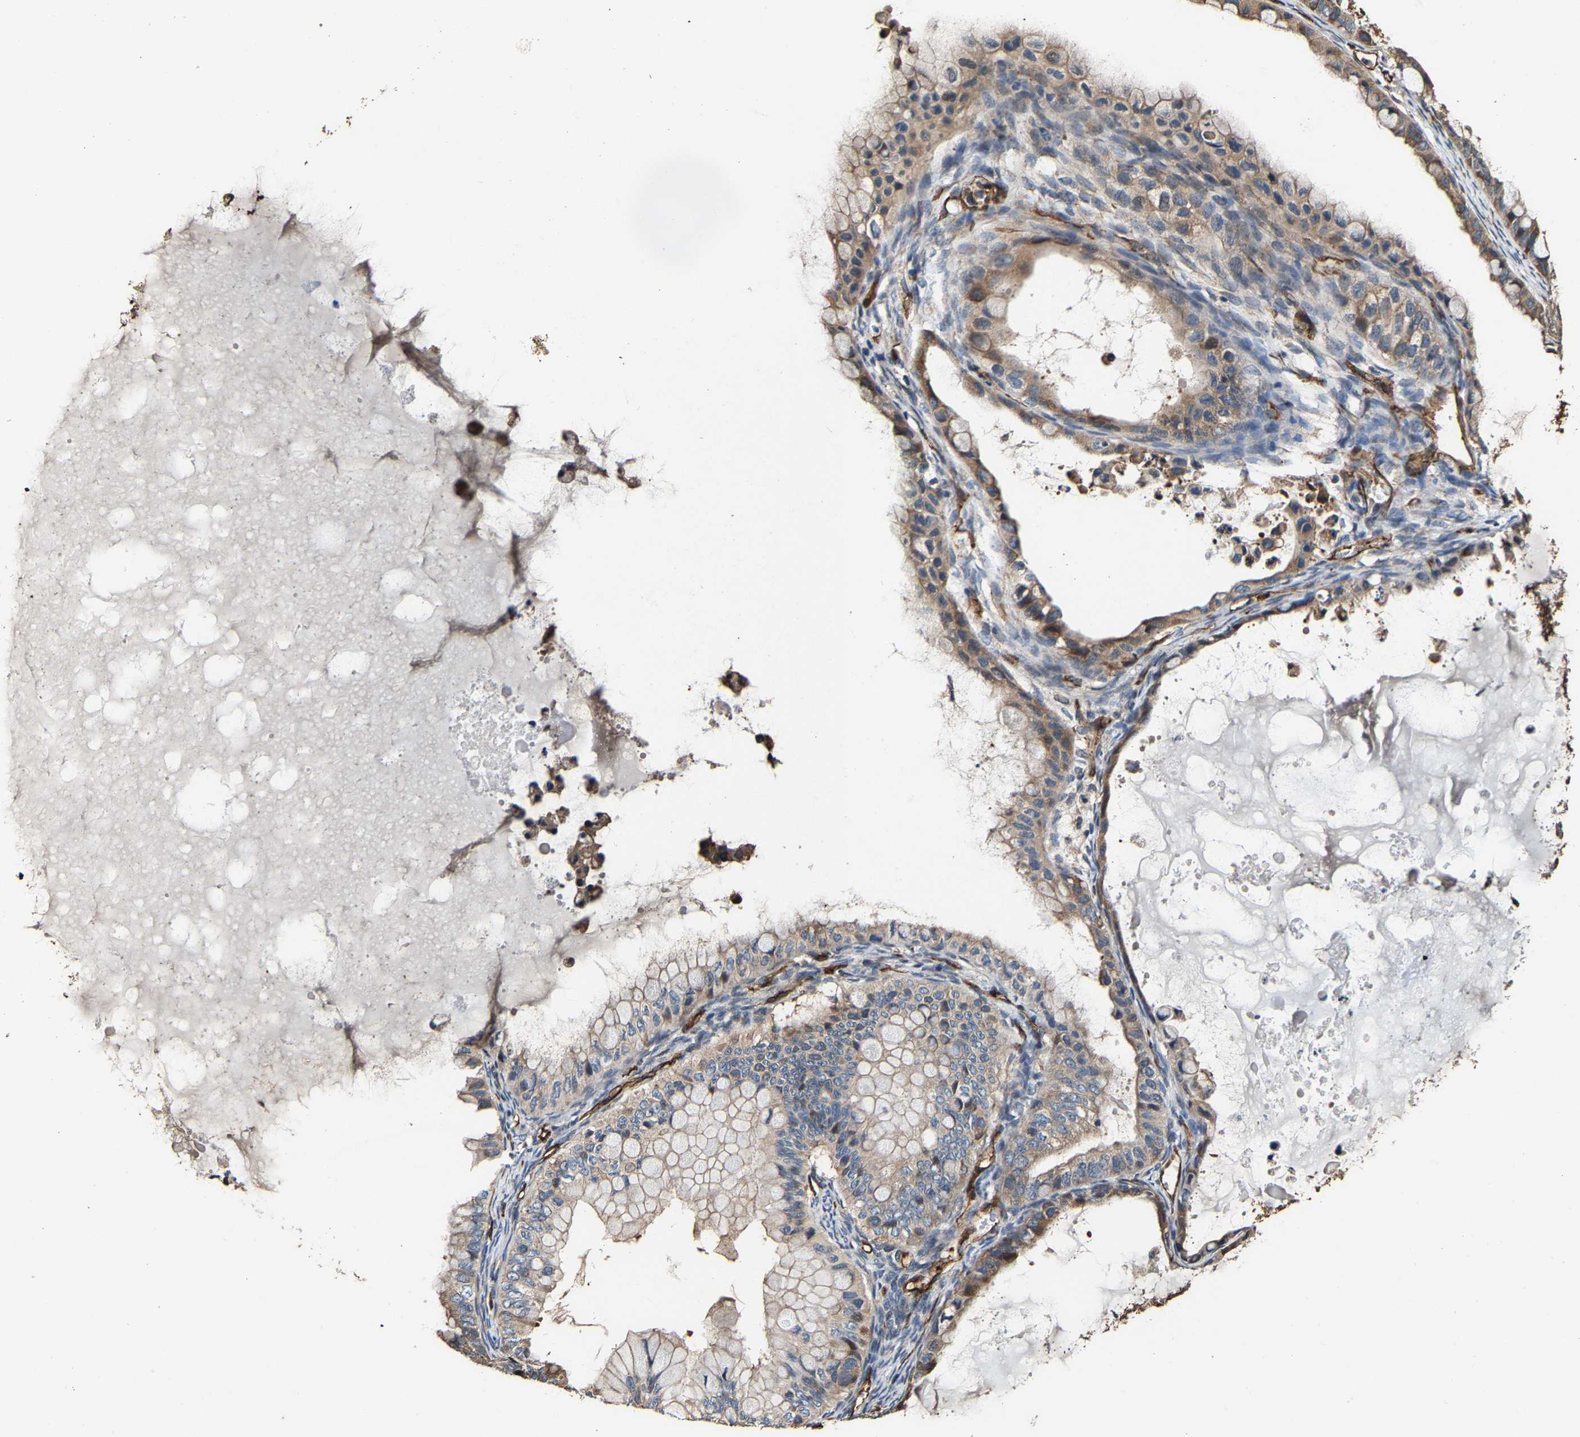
{"staining": {"intensity": "moderate", "quantity": "25%-75%", "location": "cytoplasmic/membranous"}, "tissue": "ovarian cancer", "cell_type": "Tumor cells", "image_type": "cancer", "snomed": [{"axis": "morphology", "description": "Cystadenocarcinoma, mucinous, NOS"}, {"axis": "topography", "description": "Ovary"}], "caption": "Immunohistochemistry image of human ovarian mucinous cystadenocarcinoma stained for a protein (brown), which shows medium levels of moderate cytoplasmic/membranous staining in approximately 25%-75% of tumor cells.", "gene": "GFRA3", "patient": {"sex": "female", "age": 80}}